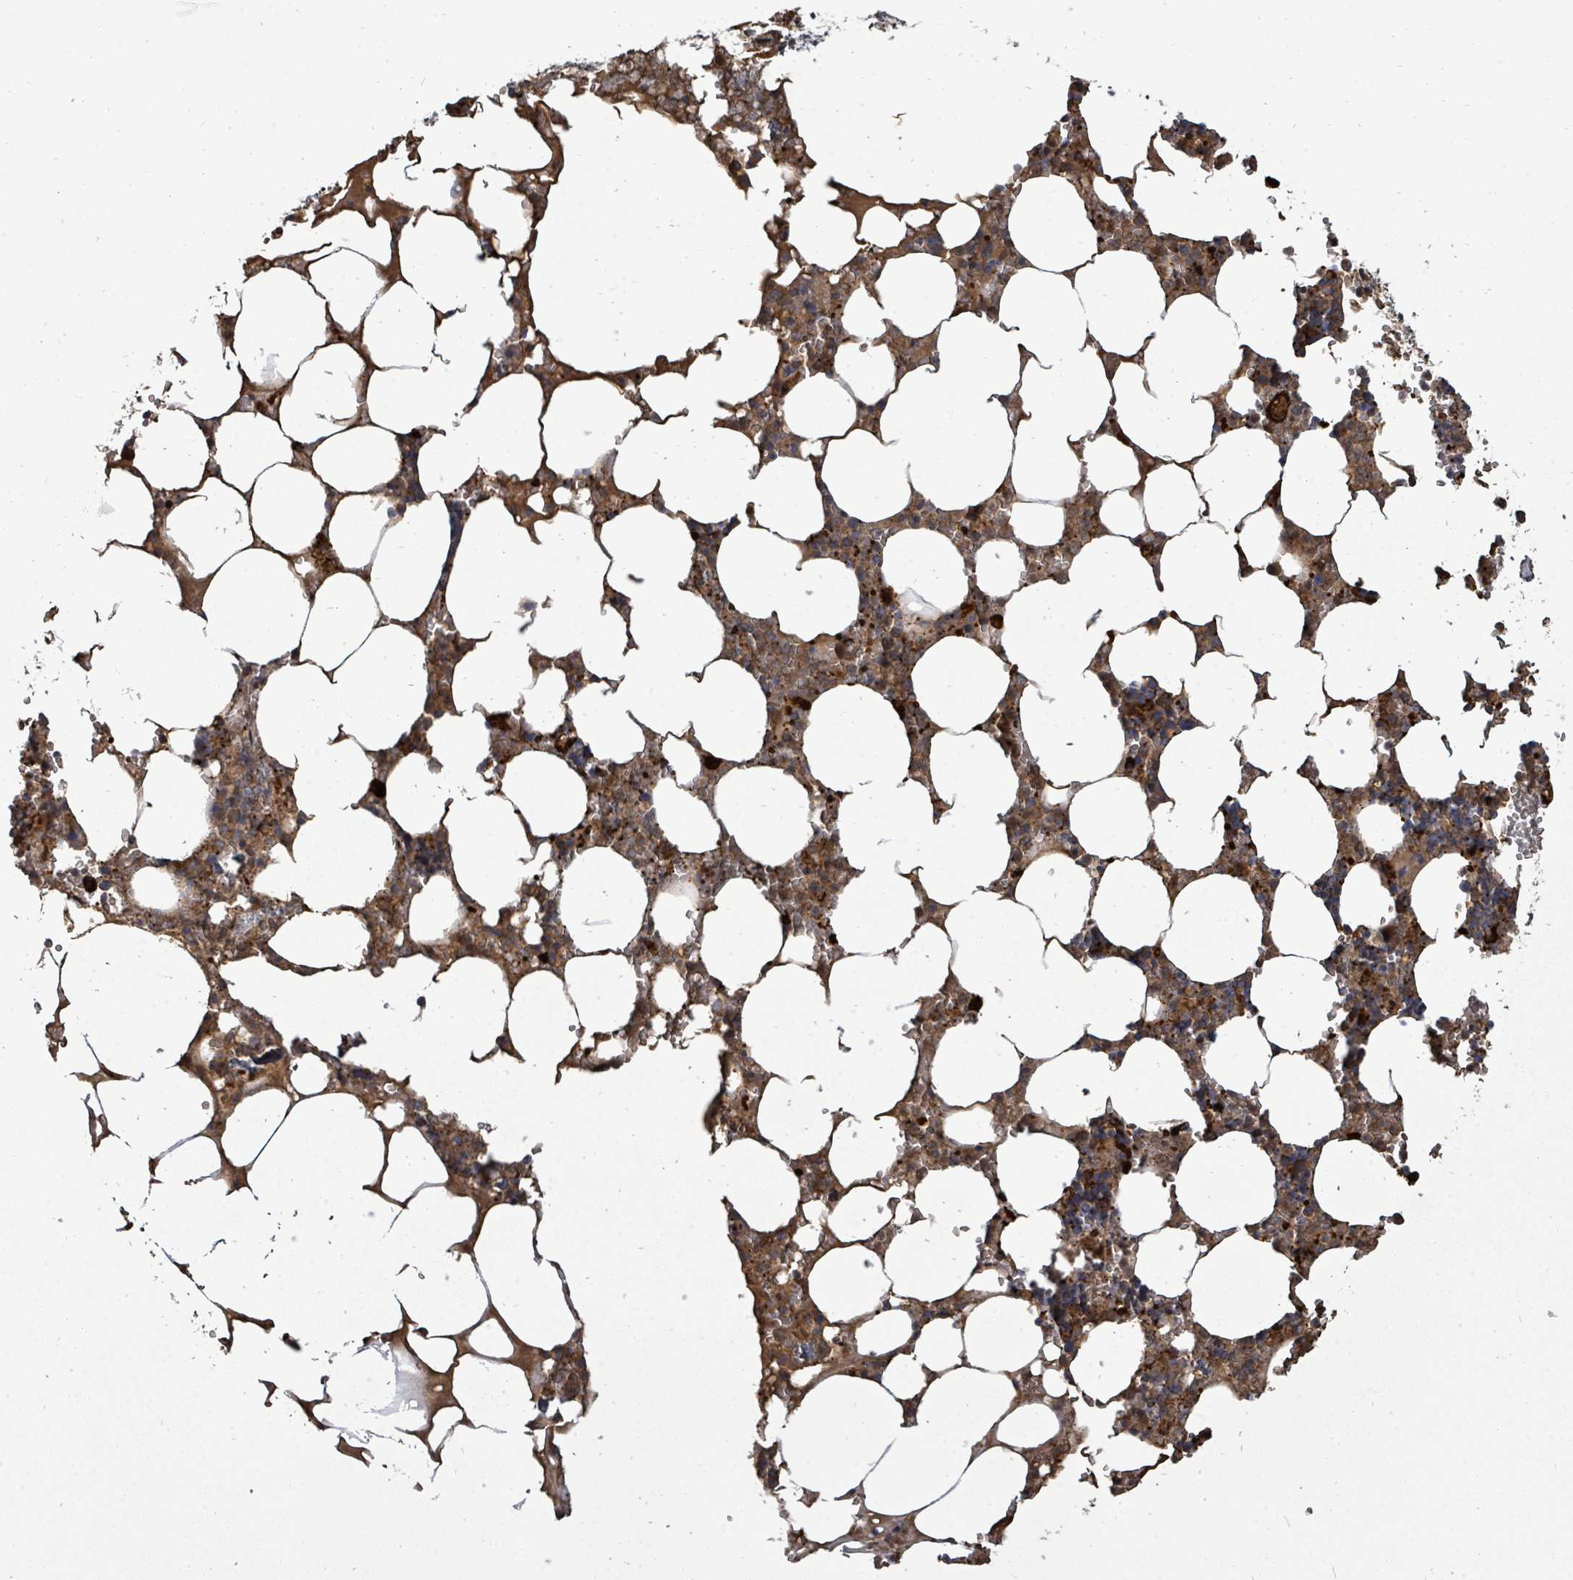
{"staining": {"intensity": "strong", "quantity": ">75%", "location": "cytoplasmic/membranous"}, "tissue": "bone marrow", "cell_type": "Hematopoietic cells", "image_type": "normal", "snomed": [{"axis": "morphology", "description": "Normal tissue, NOS"}, {"axis": "topography", "description": "Bone marrow"}], "caption": "About >75% of hematopoietic cells in benign bone marrow exhibit strong cytoplasmic/membranous protein staining as visualized by brown immunohistochemical staining.", "gene": "EIF3CL", "patient": {"sex": "male", "age": 54}}